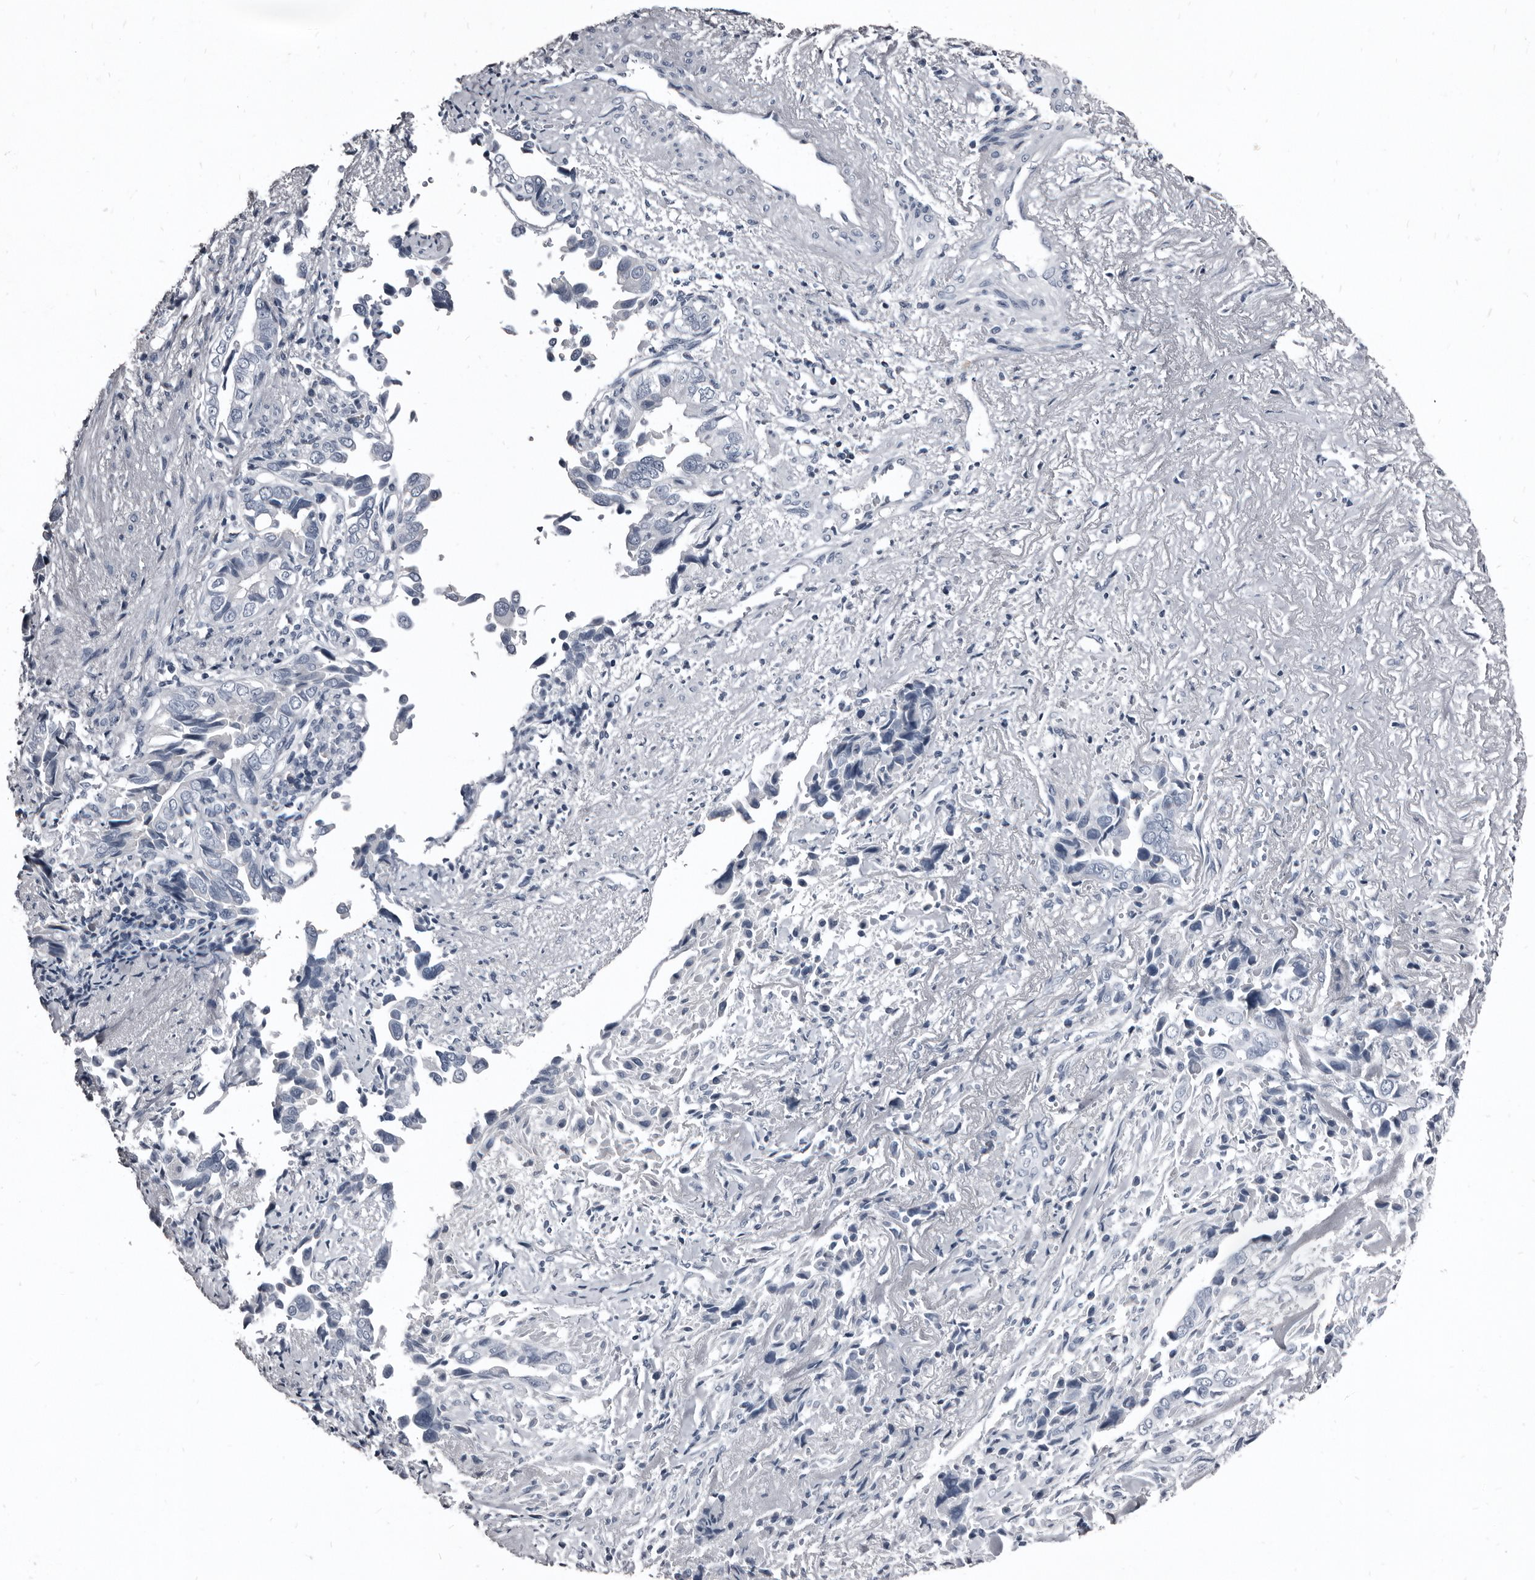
{"staining": {"intensity": "negative", "quantity": "none", "location": "none"}, "tissue": "liver cancer", "cell_type": "Tumor cells", "image_type": "cancer", "snomed": [{"axis": "morphology", "description": "Cholangiocarcinoma"}, {"axis": "topography", "description": "Liver"}], "caption": "High power microscopy histopathology image of an IHC photomicrograph of liver cancer, revealing no significant staining in tumor cells.", "gene": "GREB1", "patient": {"sex": "female", "age": 79}}